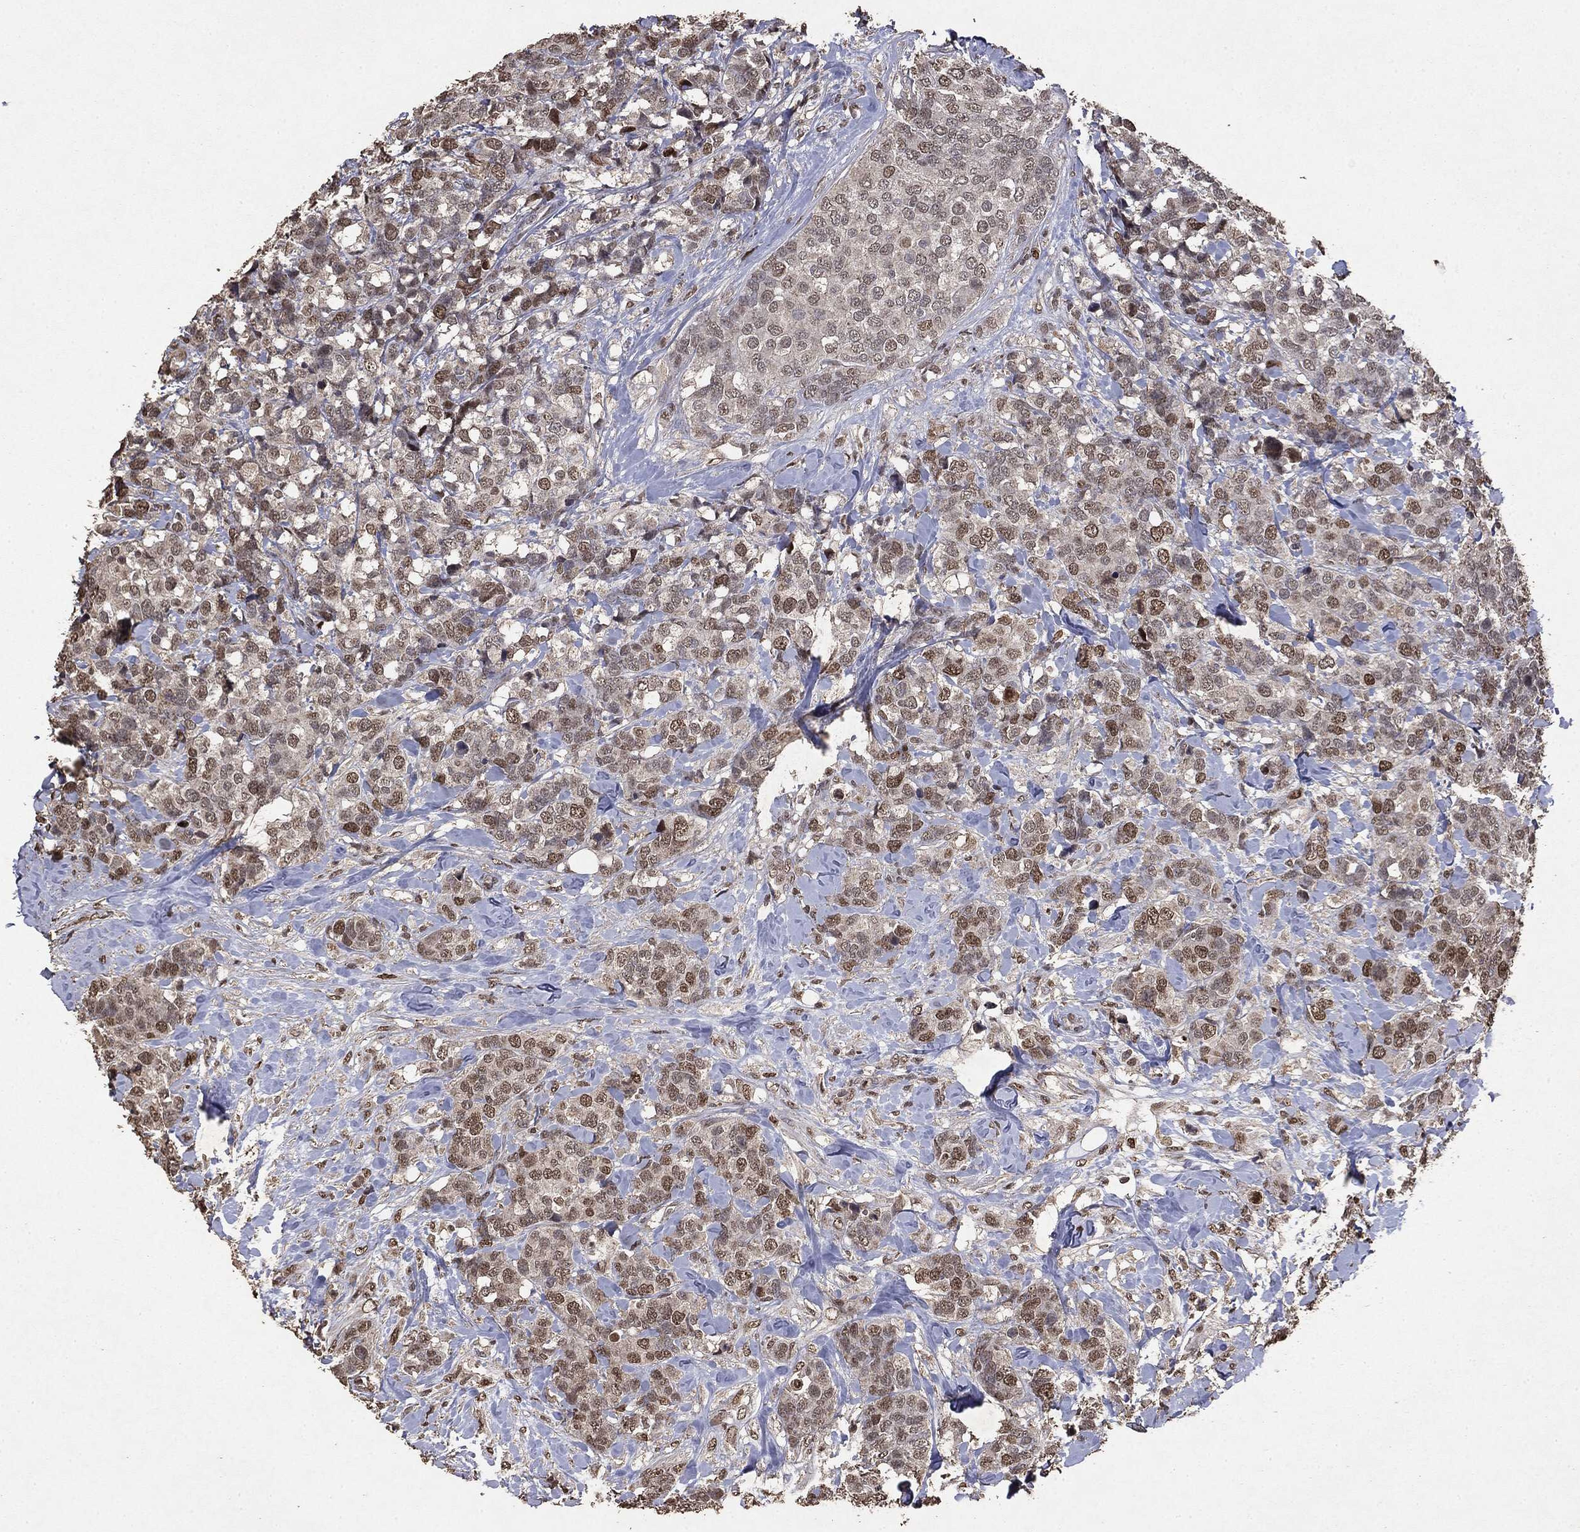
{"staining": {"intensity": "moderate", "quantity": "<25%", "location": "nuclear"}, "tissue": "breast cancer", "cell_type": "Tumor cells", "image_type": "cancer", "snomed": [{"axis": "morphology", "description": "Lobular carcinoma"}, {"axis": "topography", "description": "Breast"}], "caption": "Moderate nuclear positivity is present in about <25% of tumor cells in lobular carcinoma (breast).", "gene": "RAD18", "patient": {"sex": "female", "age": 59}}